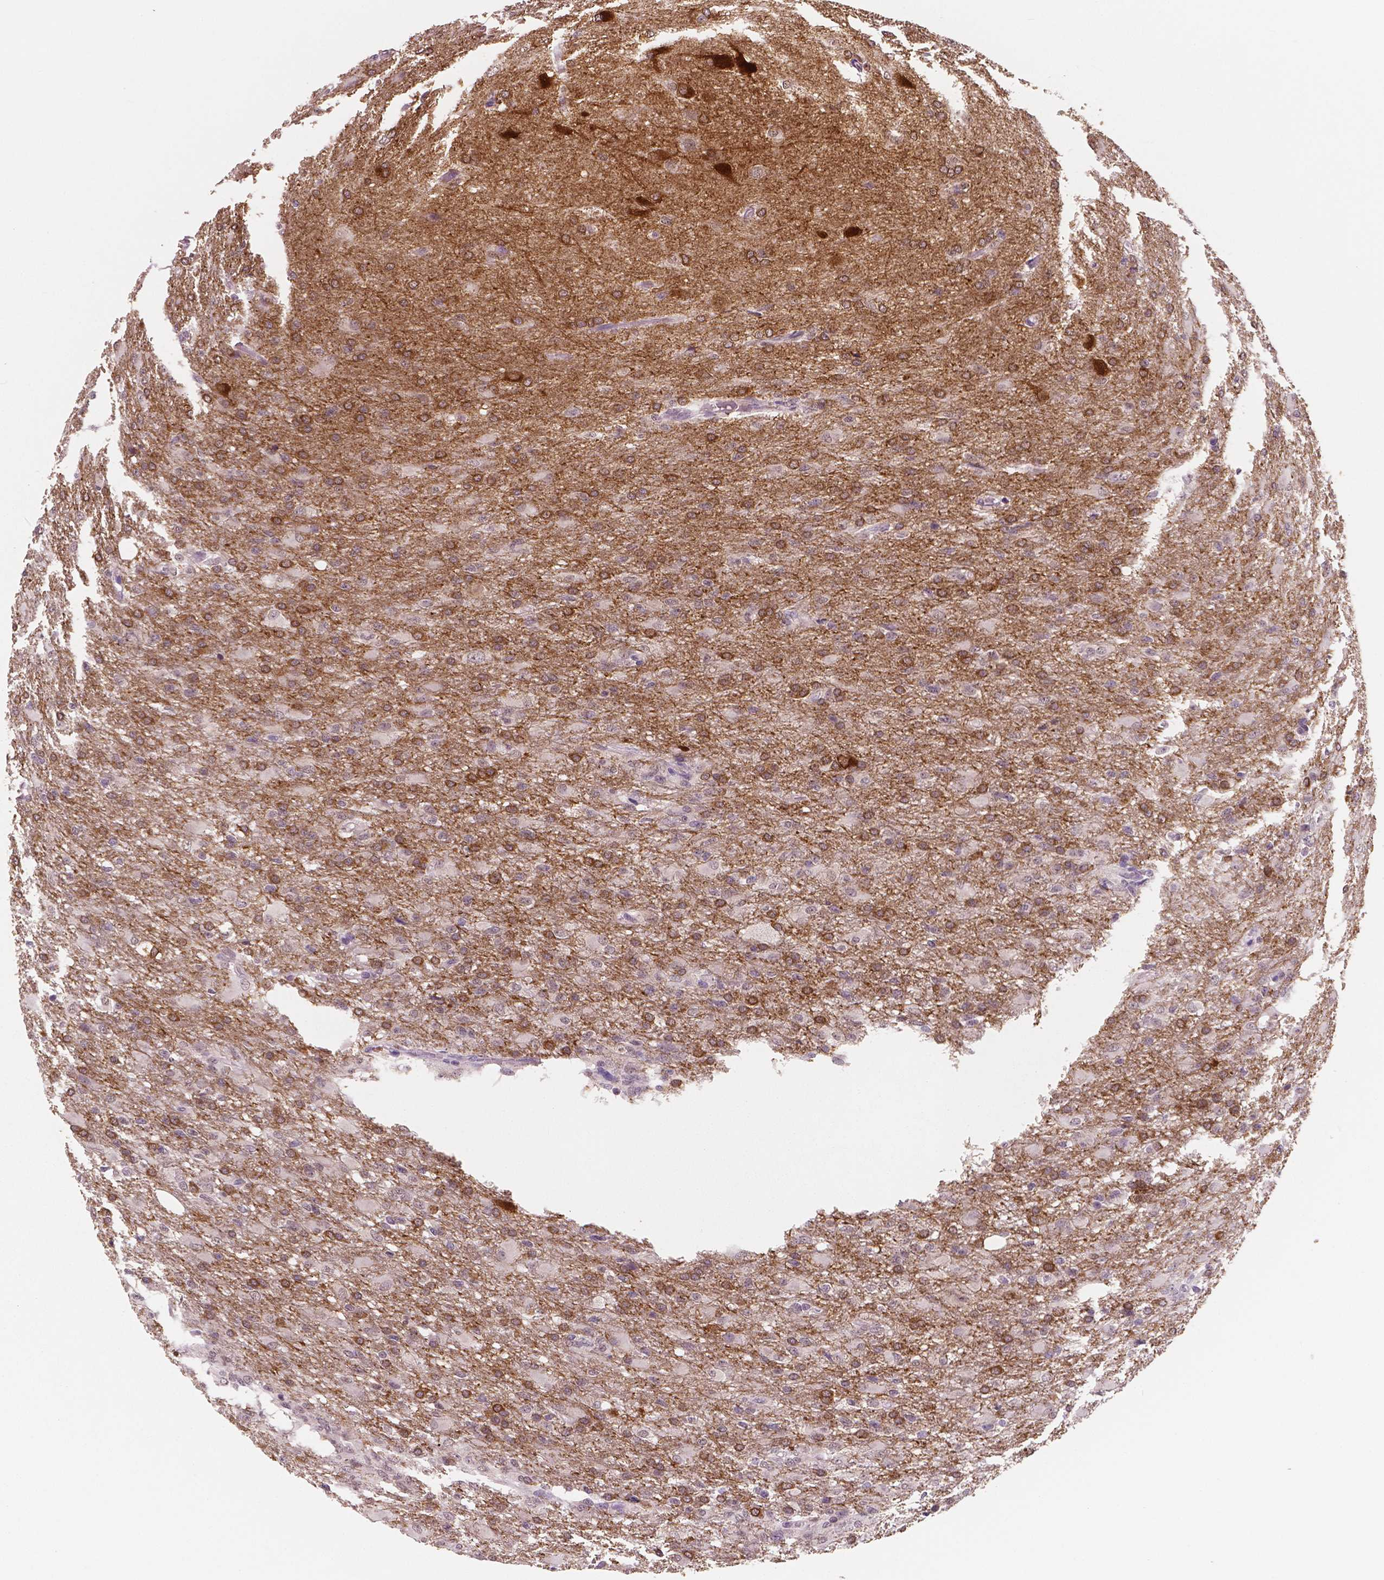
{"staining": {"intensity": "moderate", "quantity": "25%-75%", "location": "cytoplasmic/membranous"}, "tissue": "glioma", "cell_type": "Tumor cells", "image_type": "cancer", "snomed": [{"axis": "morphology", "description": "Glioma, malignant, High grade"}, {"axis": "topography", "description": "Brain"}], "caption": "There is medium levels of moderate cytoplasmic/membranous expression in tumor cells of high-grade glioma (malignant), as demonstrated by immunohistochemical staining (brown color).", "gene": "NECAB1", "patient": {"sex": "male", "age": 68}}